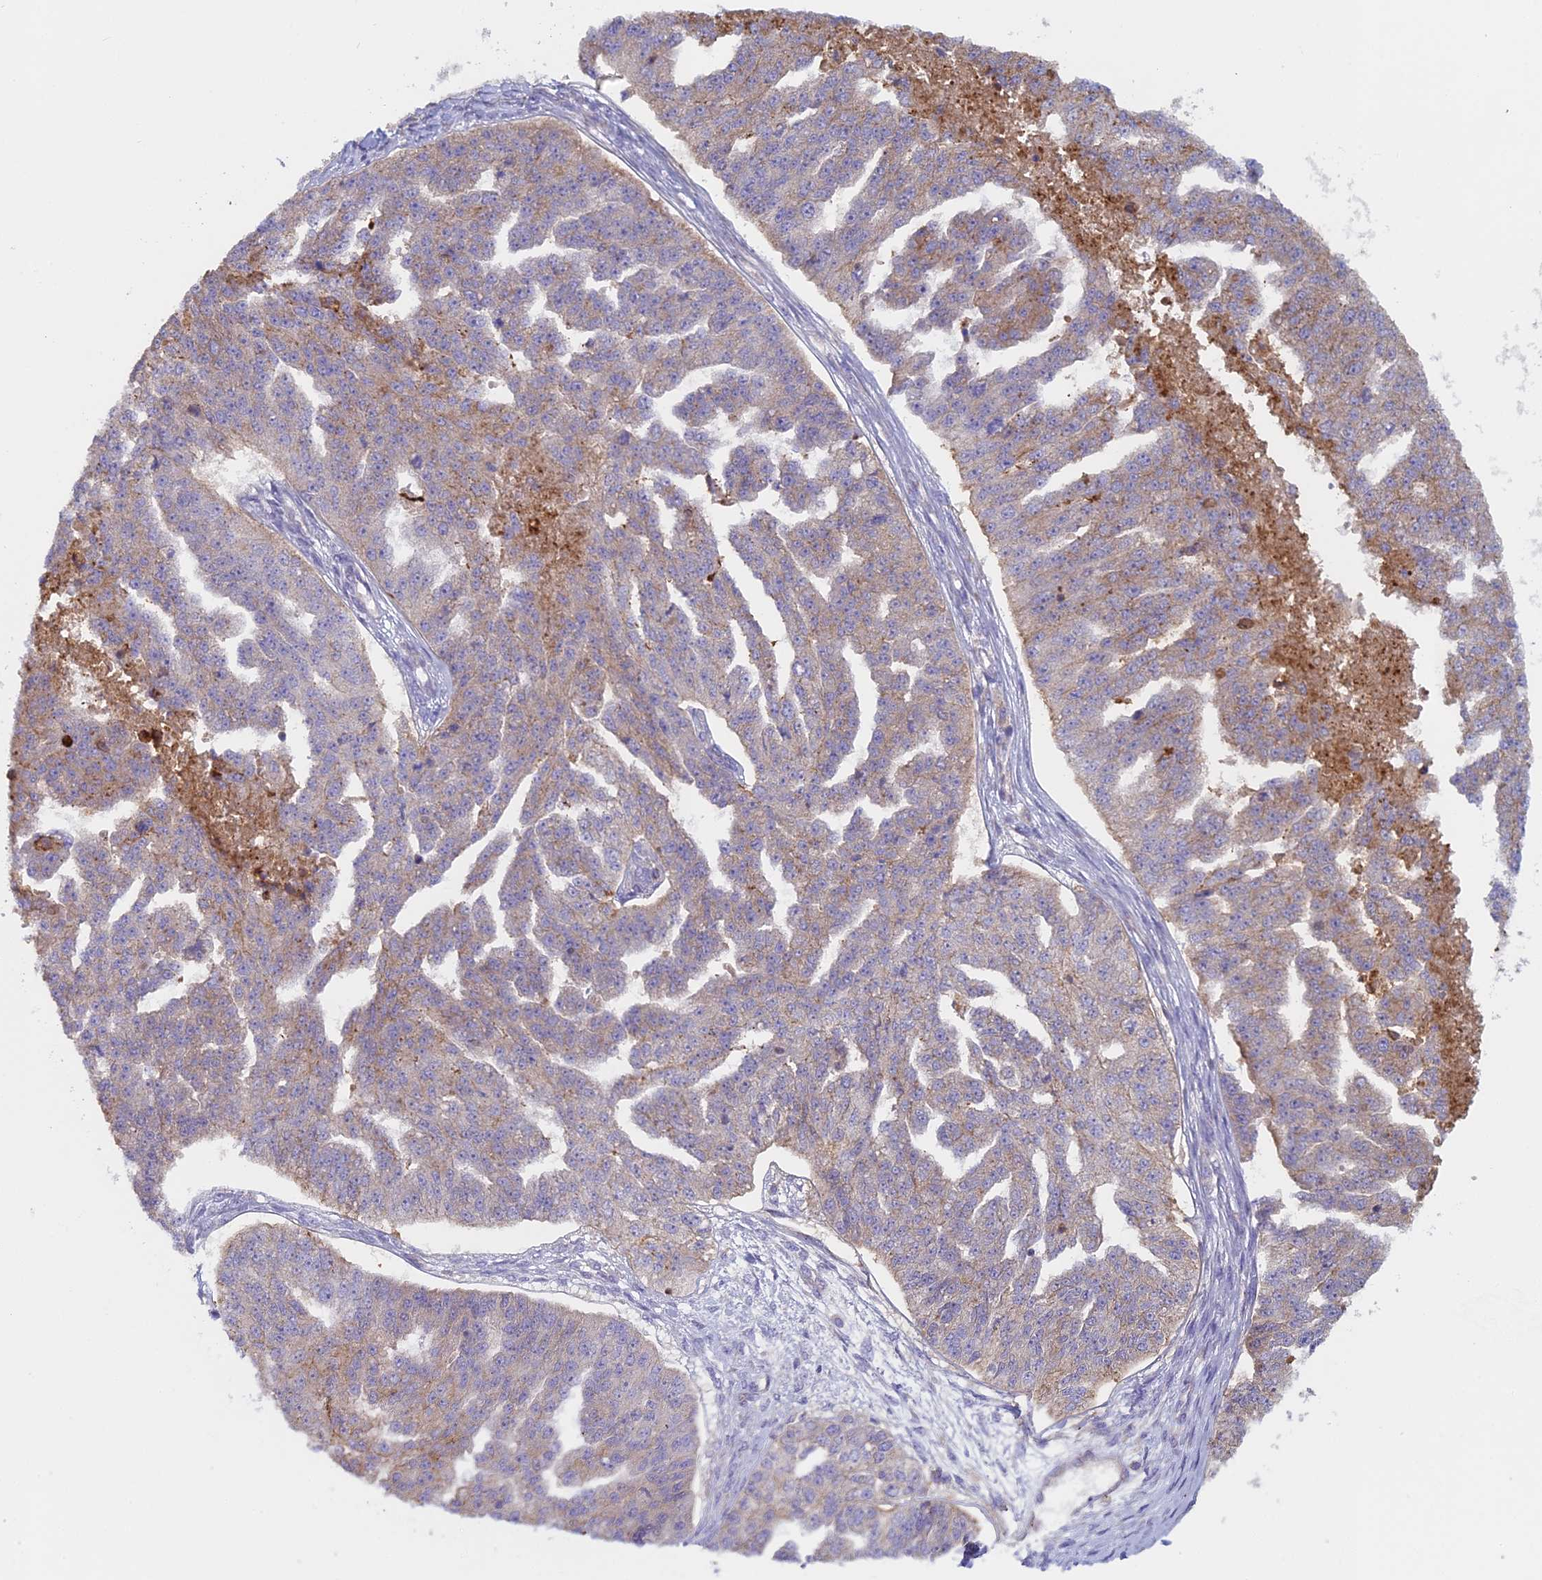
{"staining": {"intensity": "weak", "quantity": ">75%", "location": "cytoplasmic/membranous"}, "tissue": "ovarian cancer", "cell_type": "Tumor cells", "image_type": "cancer", "snomed": [{"axis": "morphology", "description": "Cystadenocarcinoma, serous, NOS"}, {"axis": "topography", "description": "Ovary"}], "caption": "Ovarian cancer (serous cystadenocarcinoma) tissue shows weak cytoplasmic/membranous expression in approximately >75% of tumor cells", "gene": "IFTAP", "patient": {"sex": "female", "age": 58}}